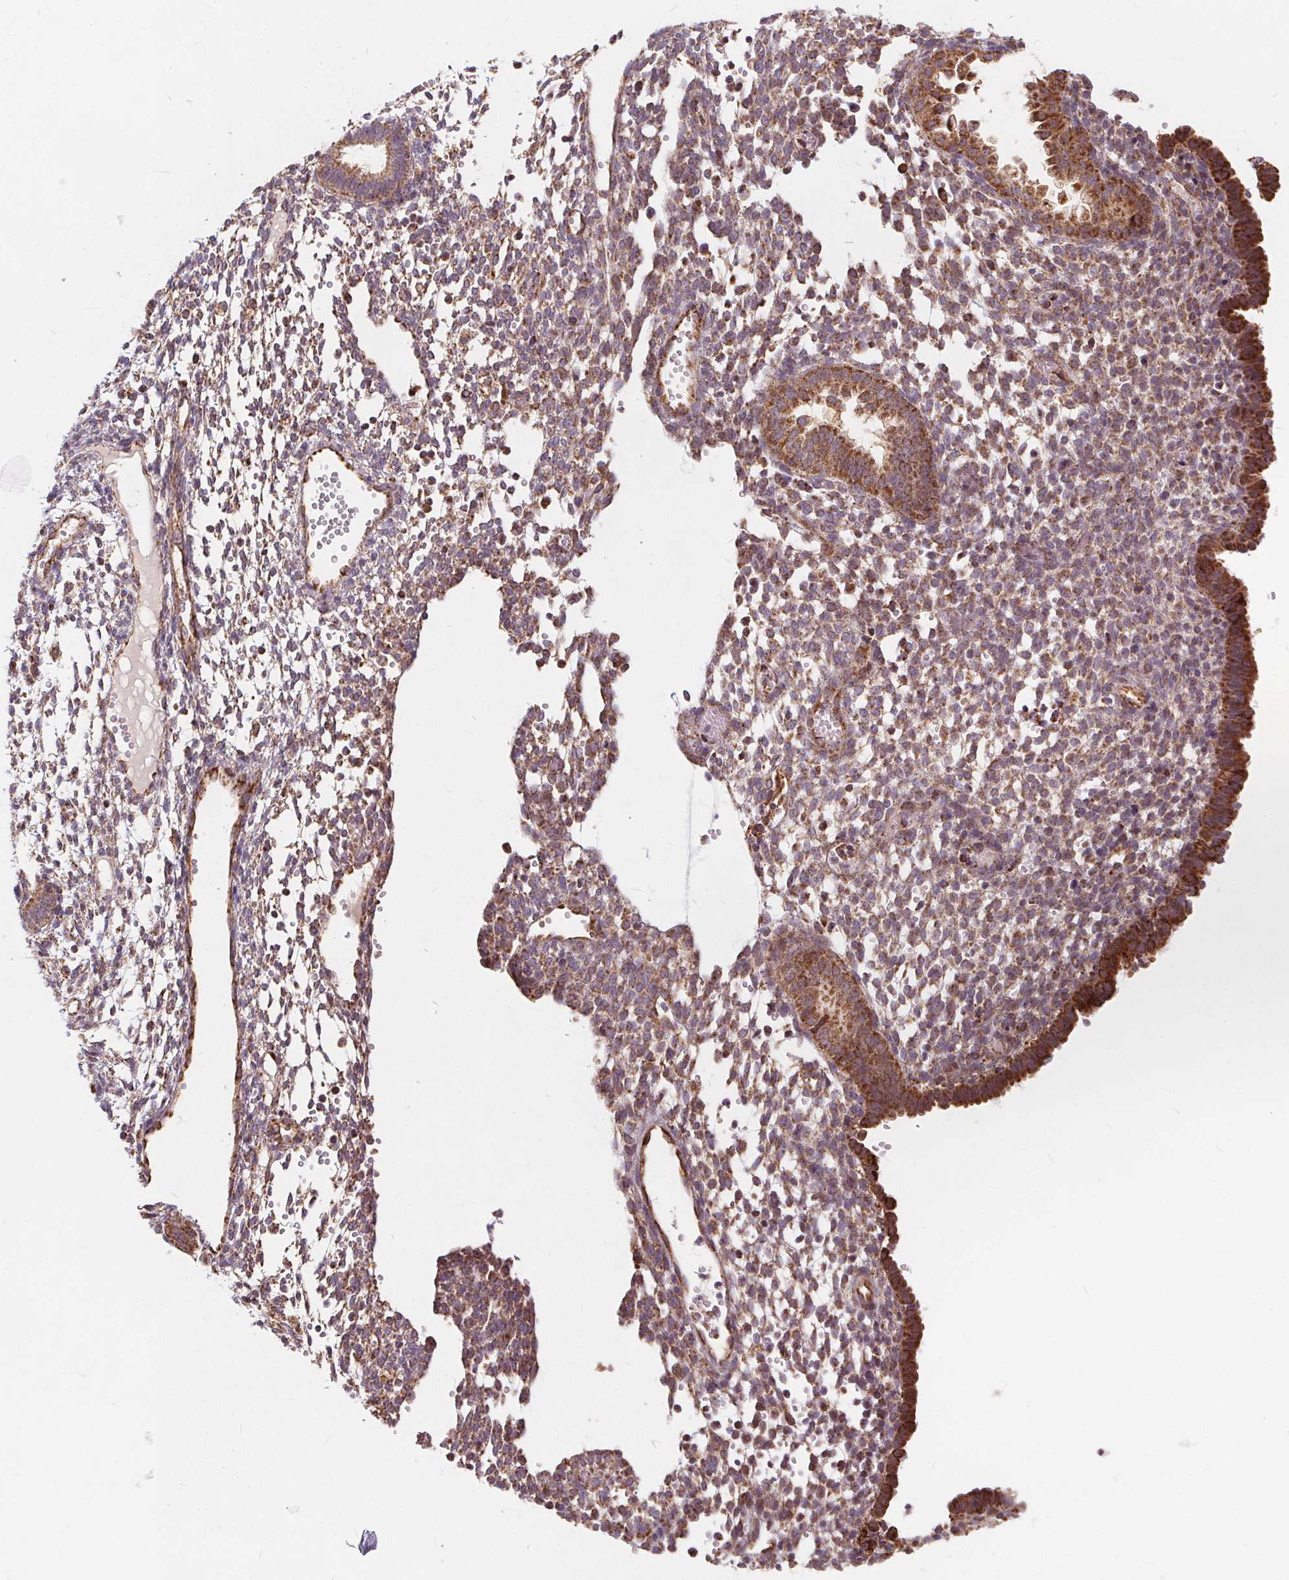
{"staining": {"intensity": "moderate", "quantity": "<25%", "location": "cytoplasmic/membranous"}, "tissue": "endometrium", "cell_type": "Cells in endometrial stroma", "image_type": "normal", "snomed": [{"axis": "morphology", "description": "Normal tissue, NOS"}, {"axis": "topography", "description": "Endometrium"}], "caption": "Protein expression analysis of unremarkable endometrium demonstrates moderate cytoplasmic/membranous expression in about <25% of cells in endometrial stroma.", "gene": "PLSCR3", "patient": {"sex": "female", "age": 36}}